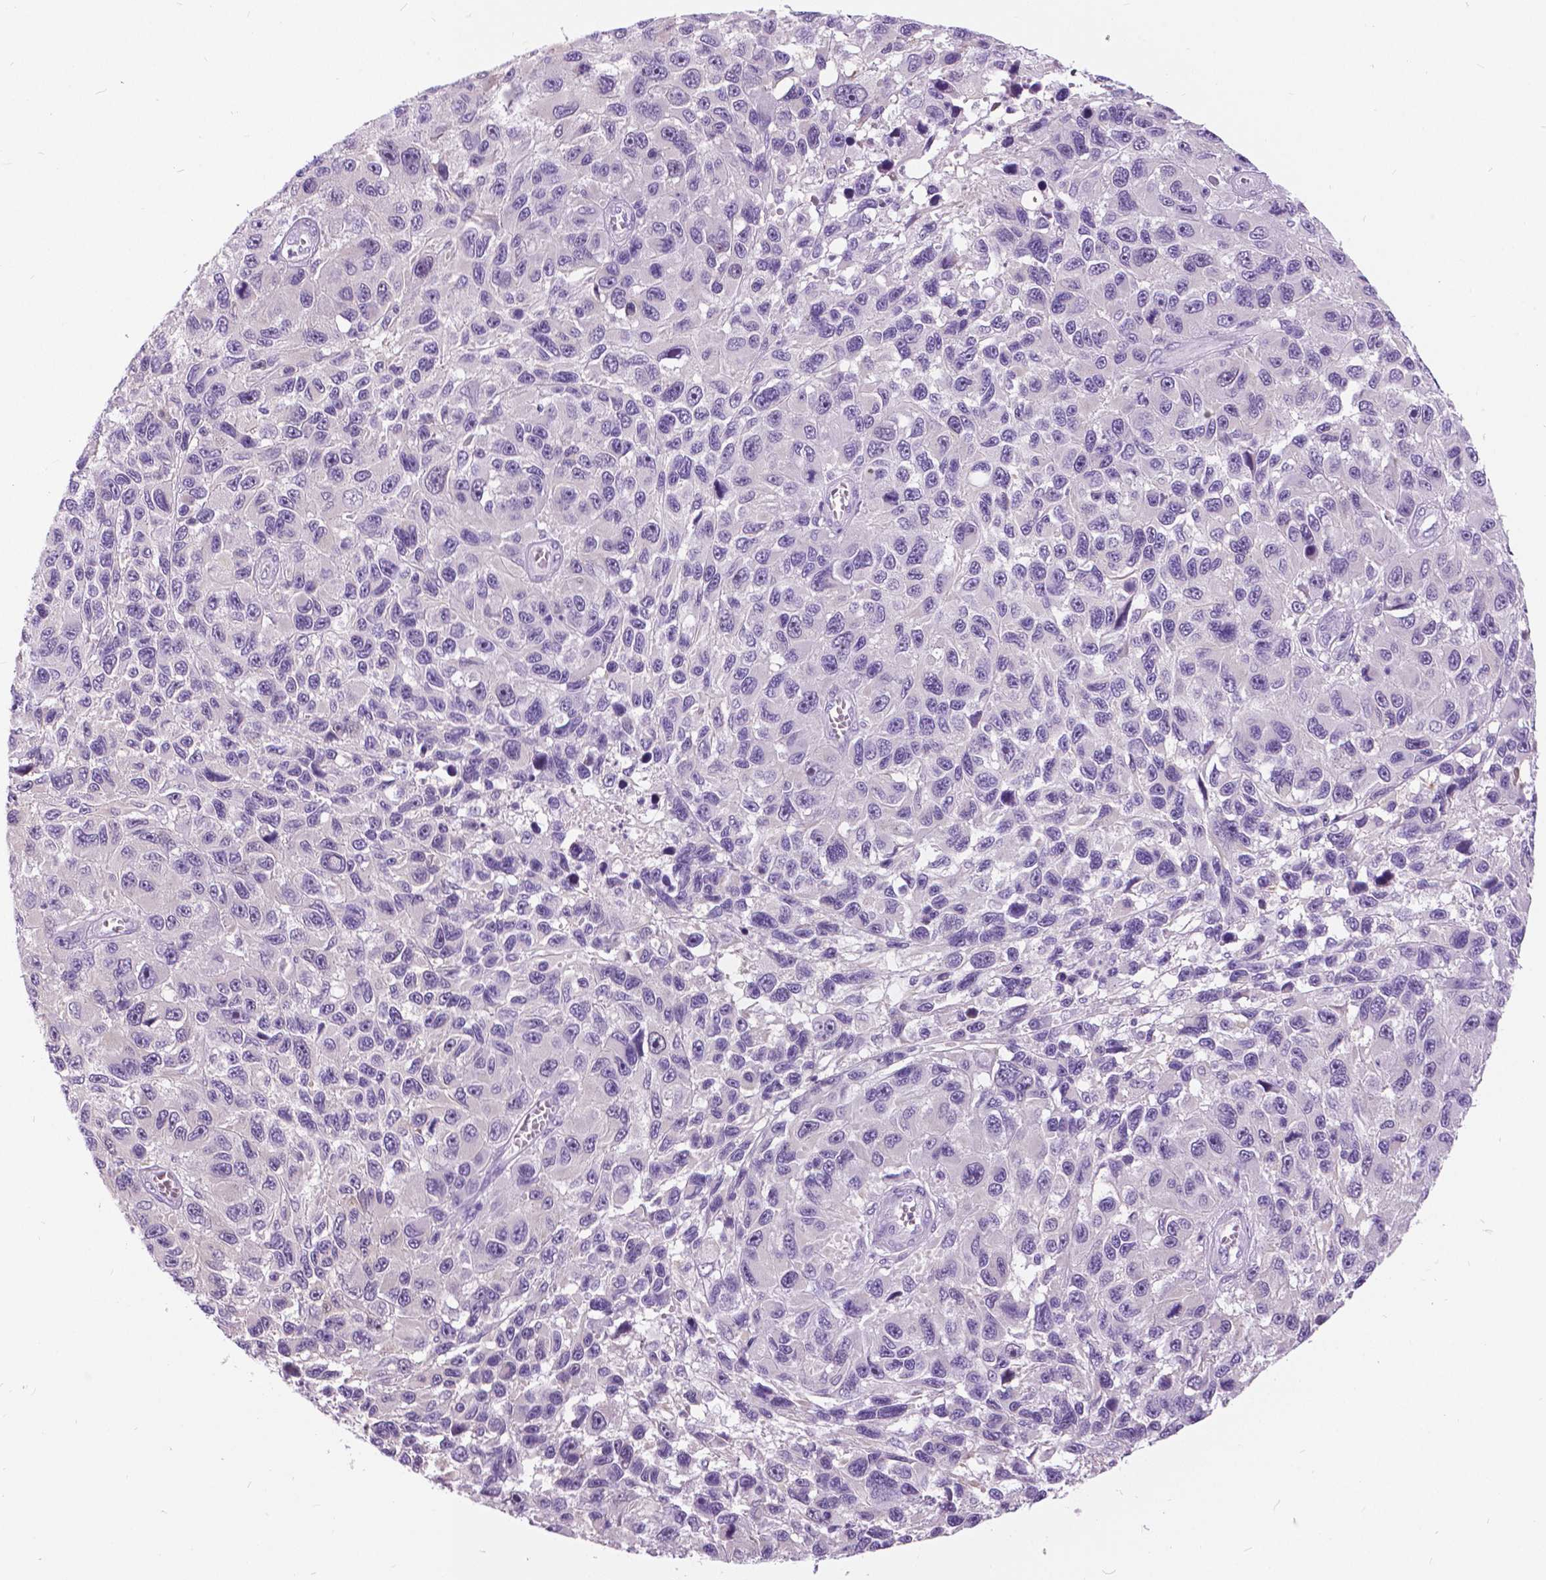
{"staining": {"intensity": "negative", "quantity": "none", "location": "none"}, "tissue": "melanoma", "cell_type": "Tumor cells", "image_type": "cancer", "snomed": [{"axis": "morphology", "description": "Malignant melanoma, NOS"}, {"axis": "topography", "description": "Skin"}], "caption": "Tumor cells show no significant positivity in melanoma.", "gene": "TP53TG5", "patient": {"sex": "male", "age": 53}}